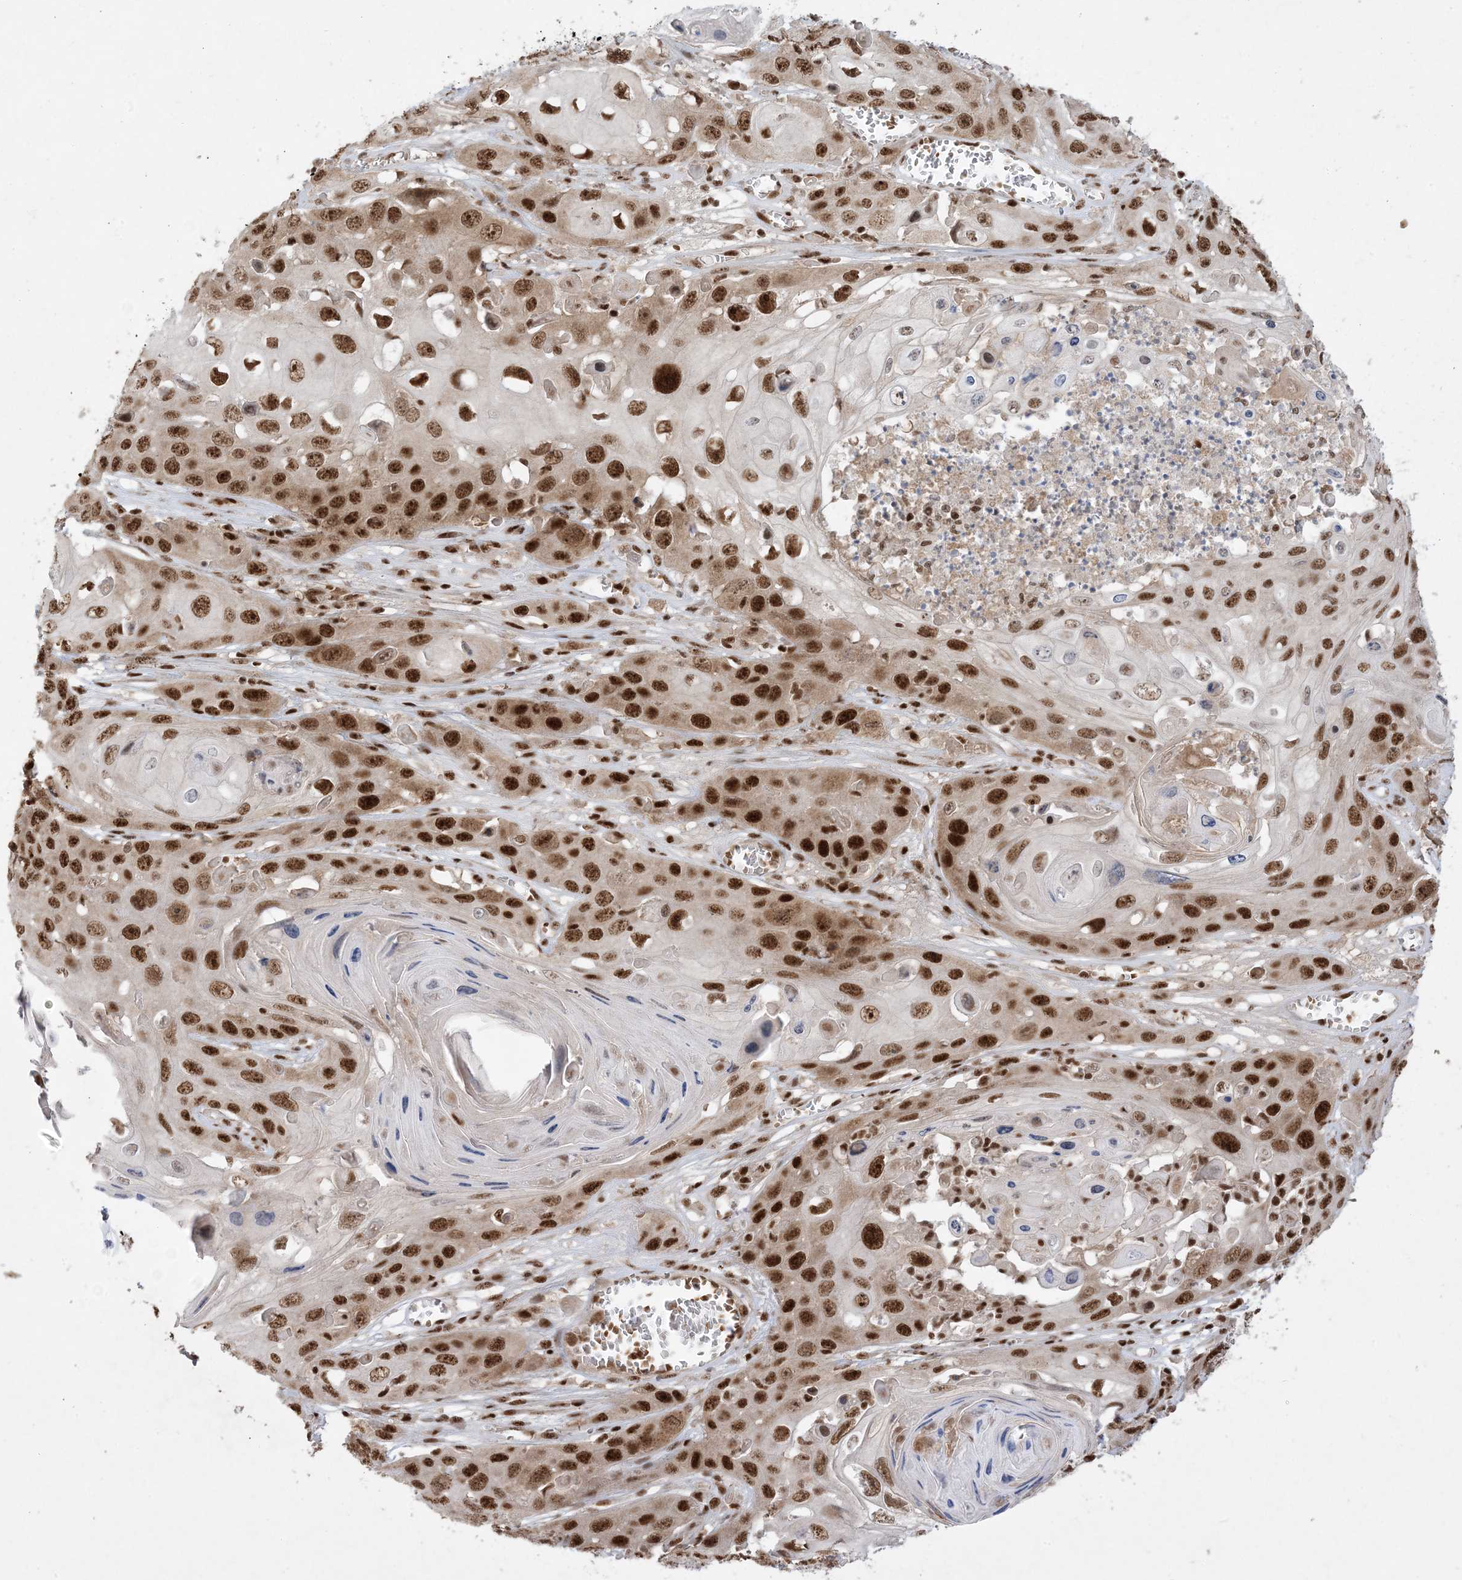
{"staining": {"intensity": "strong", "quantity": ">75%", "location": "nuclear"}, "tissue": "skin cancer", "cell_type": "Tumor cells", "image_type": "cancer", "snomed": [{"axis": "morphology", "description": "Squamous cell carcinoma, NOS"}, {"axis": "topography", "description": "Skin"}], "caption": "Skin cancer stained with a brown dye shows strong nuclear positive positivity in approximately >75% of tumor cells.", "gene": "PPIL2", "patient": {"sex": "male", "age": 55}}